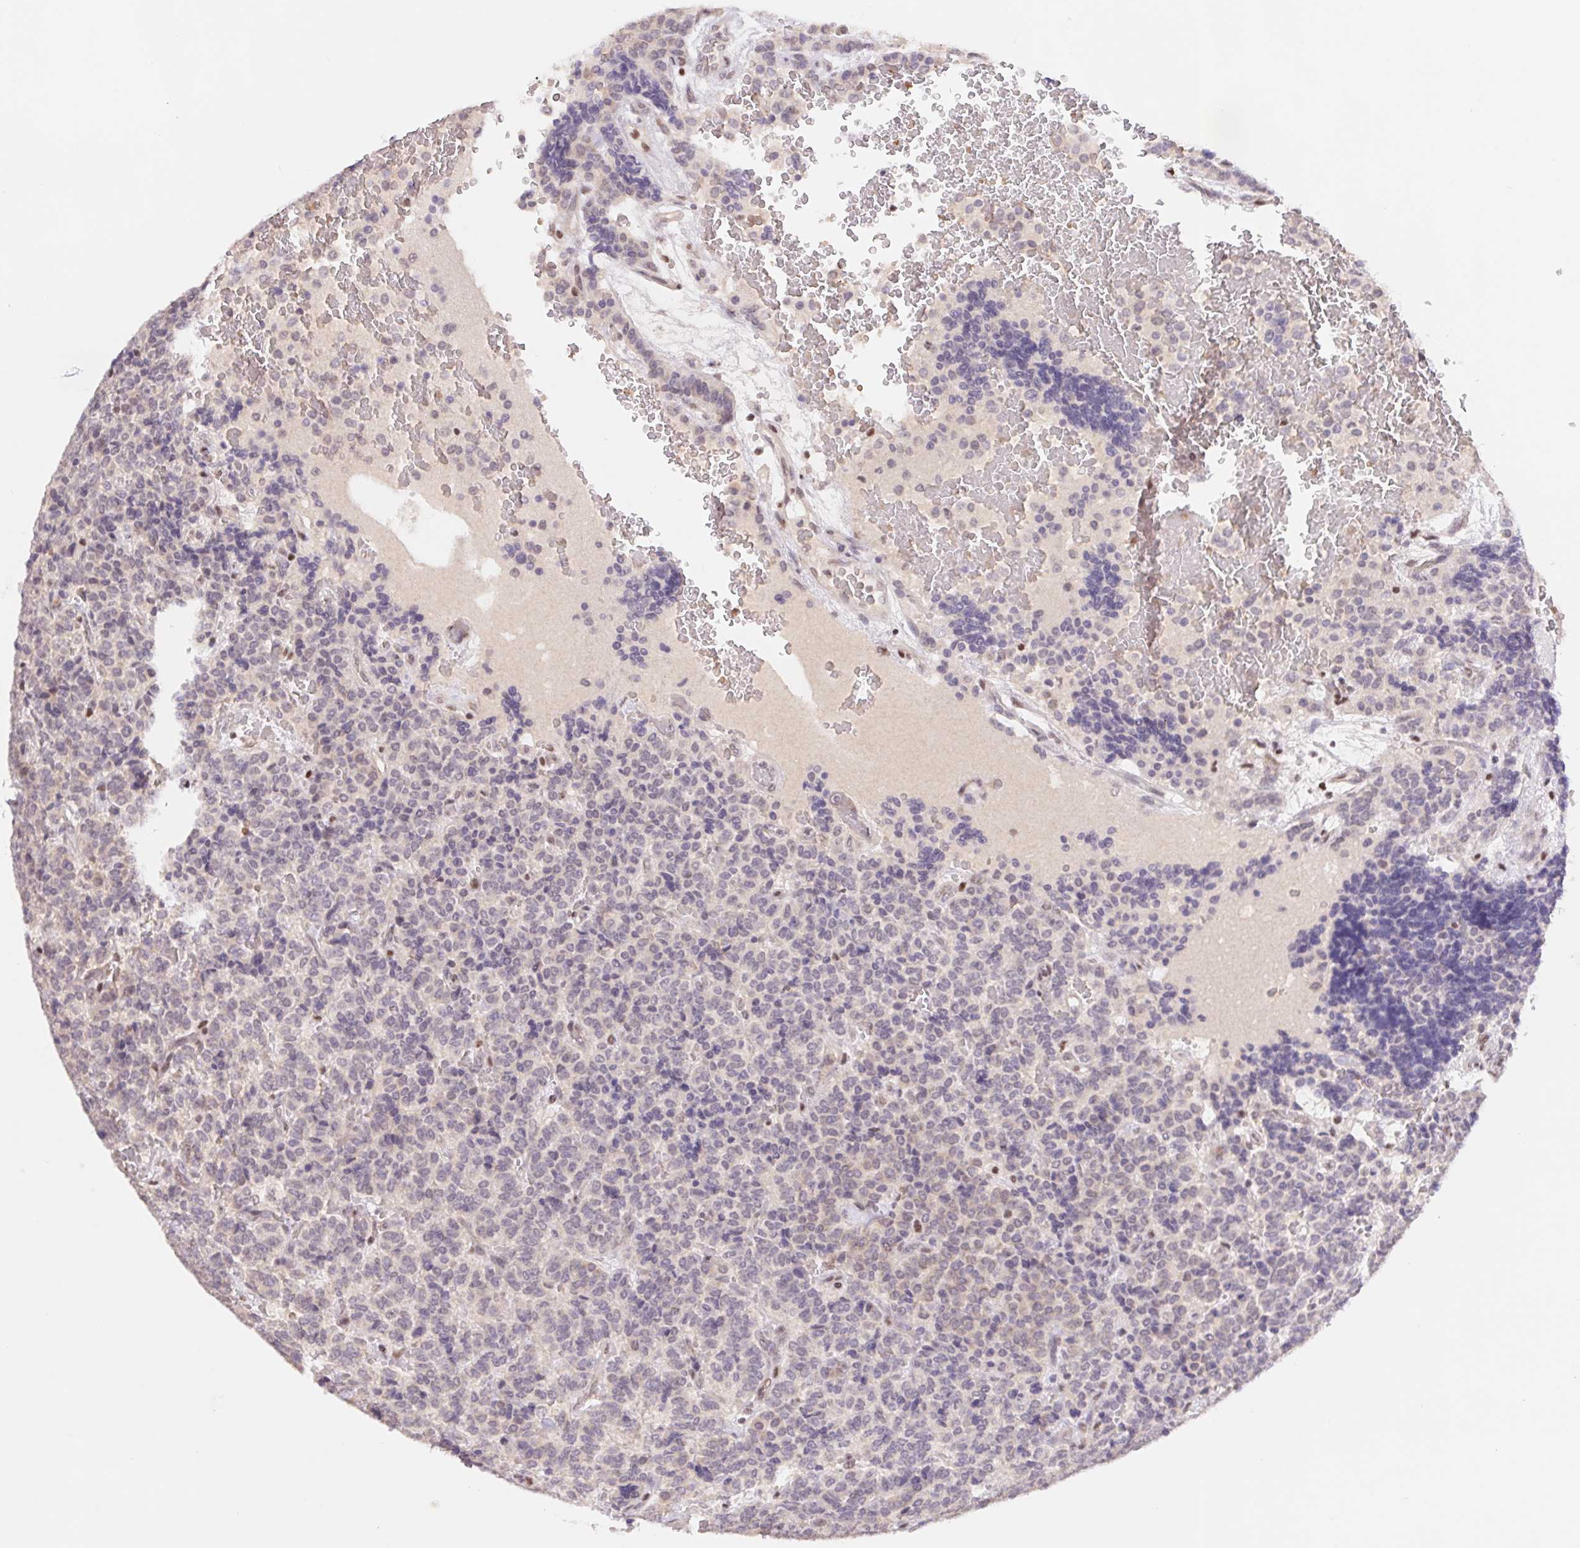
{"staining": {"intensity": "negative", "quantity": "none", "location": "none"}, "tissue": "carcinoid", "cell_type": "Tumor cells", "image_type": "cancer", "snomed": [{"axis": "morphology", "description": "Carcinoid, malignant, NOS"}, {"axis": "topography", "description": "Pancreas"}], "caption": "IHC micrograph of human carcinoid (malignant) stained for a protein (brown), which demonstrates no expression in tumor cells.", "gene": "TRERF1", "patient": {"sex": "male", "age": 36}}